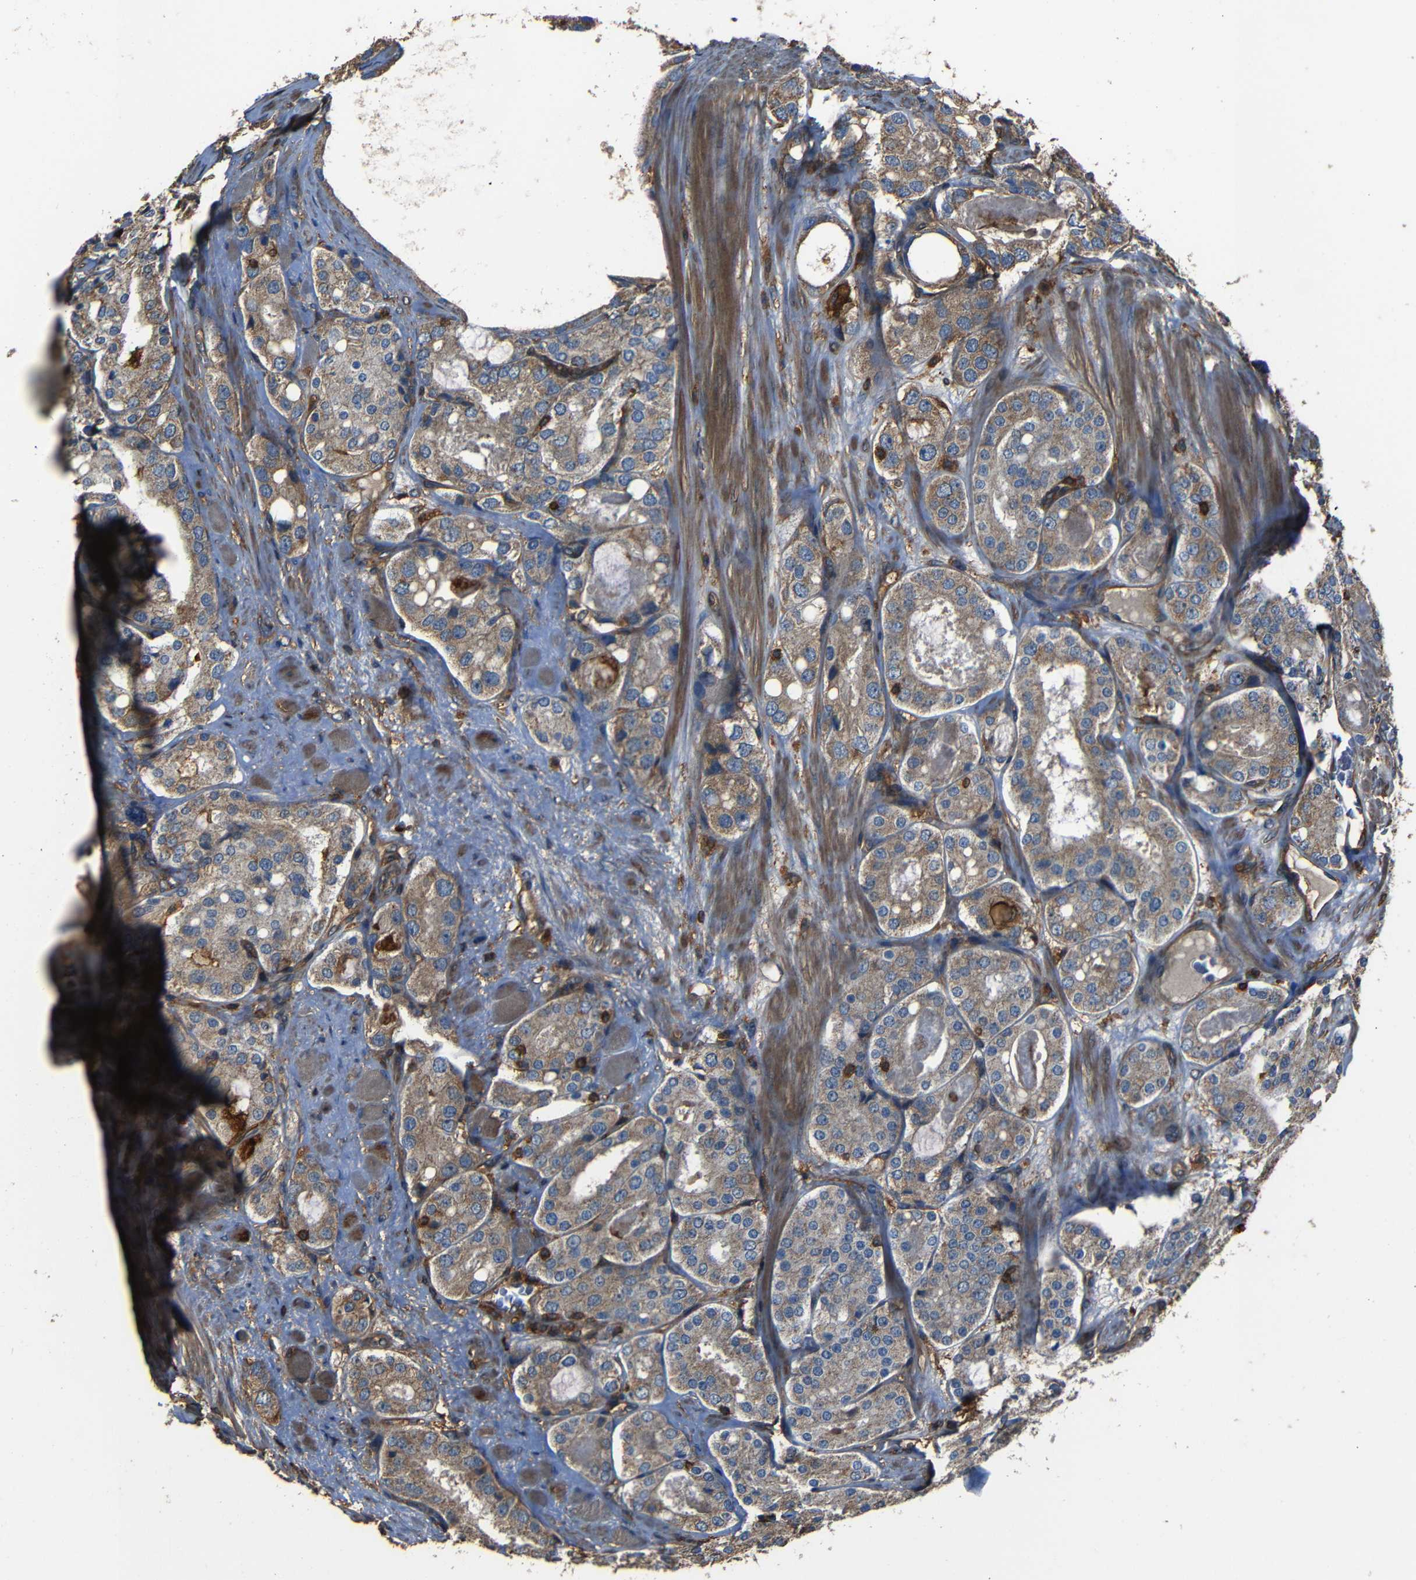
{"staining": {"intensity": "moderate", "quantity": ">75%", "location": "cytoplasmic/membranous"}, "tissue": "prostate cancer", "cell_type": "Tumor cells", "image_type": "cancer", "snomed": [{"axis": "morphology", "description": "Adenocarcinoma, High grade"}, {"axis": "topography", "description": "Prostate"}], "caption": "The histopathology image demonstrates immunohistochemical staining of adenocarcinoma (high-grade) (prostate). There is moderate cytoplasmic/membranous staining is appreciated in about >75% of tumor cells.", "gene": "ADGRE5", "patient": {"sex": "male", "age": 65}}